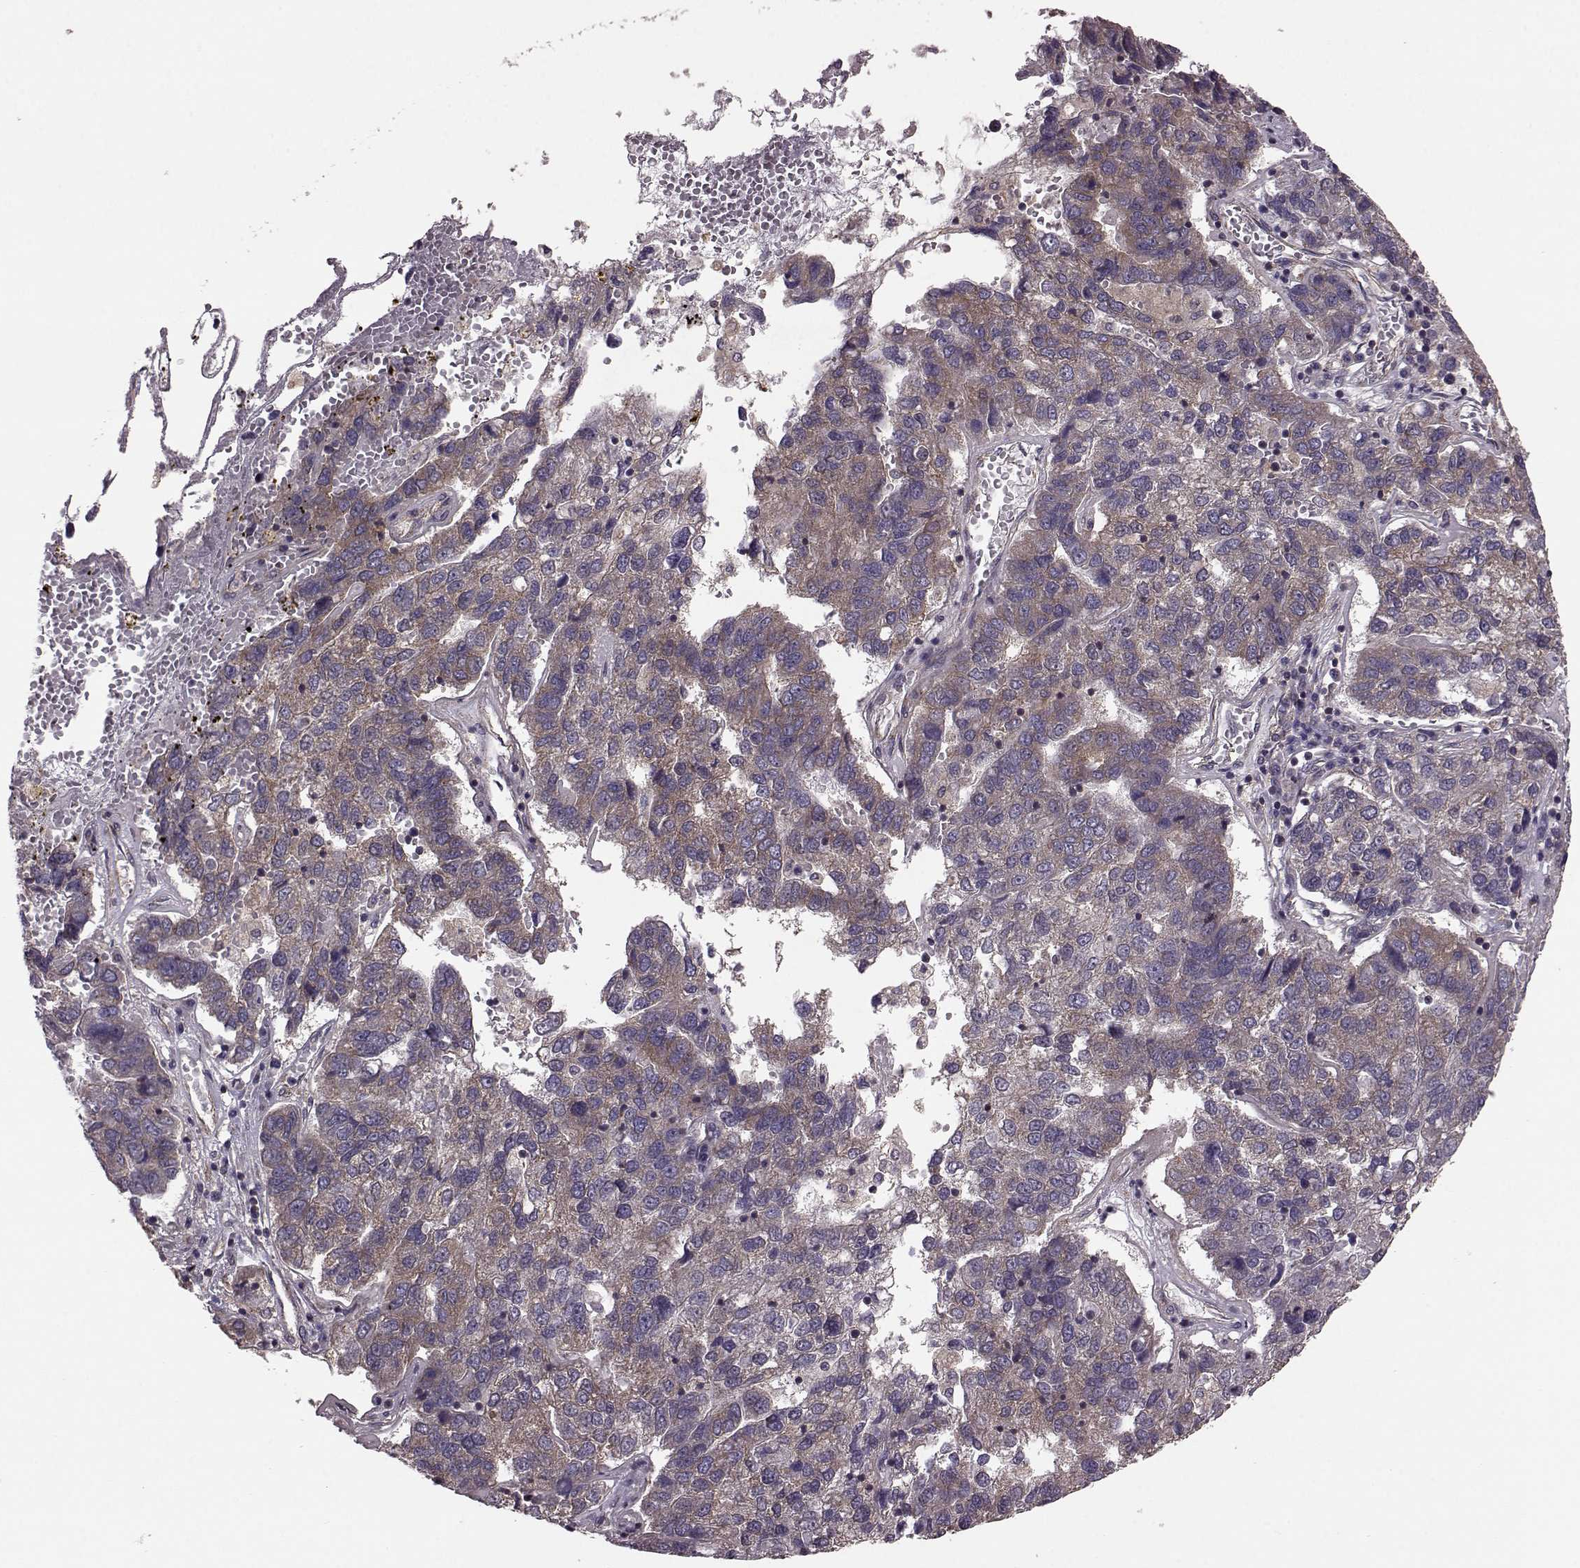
{"staining": {"intensity": "strong", "quantity": ">75%", "location": "cytoplasmic/membranous"}, "tissue": "pancreatic cancer", "cell_type": "Tumor cells", "image_type": "cancer", "snomed": [{"axis": "morphology", "description": "Adenocarcinoma, NOS"}, {"axis": "topography", "description": "Pancreas"}], "caption": "IHC photomicrograph of human pancreatic adenocarcinoma stained for a protein (brown), which reveals high levels of strong cytoplasmic/membranous staining in about >75% of tumor cells.", "gene": "FNIP2", "patient": {"sex": "female", "age": 61}}